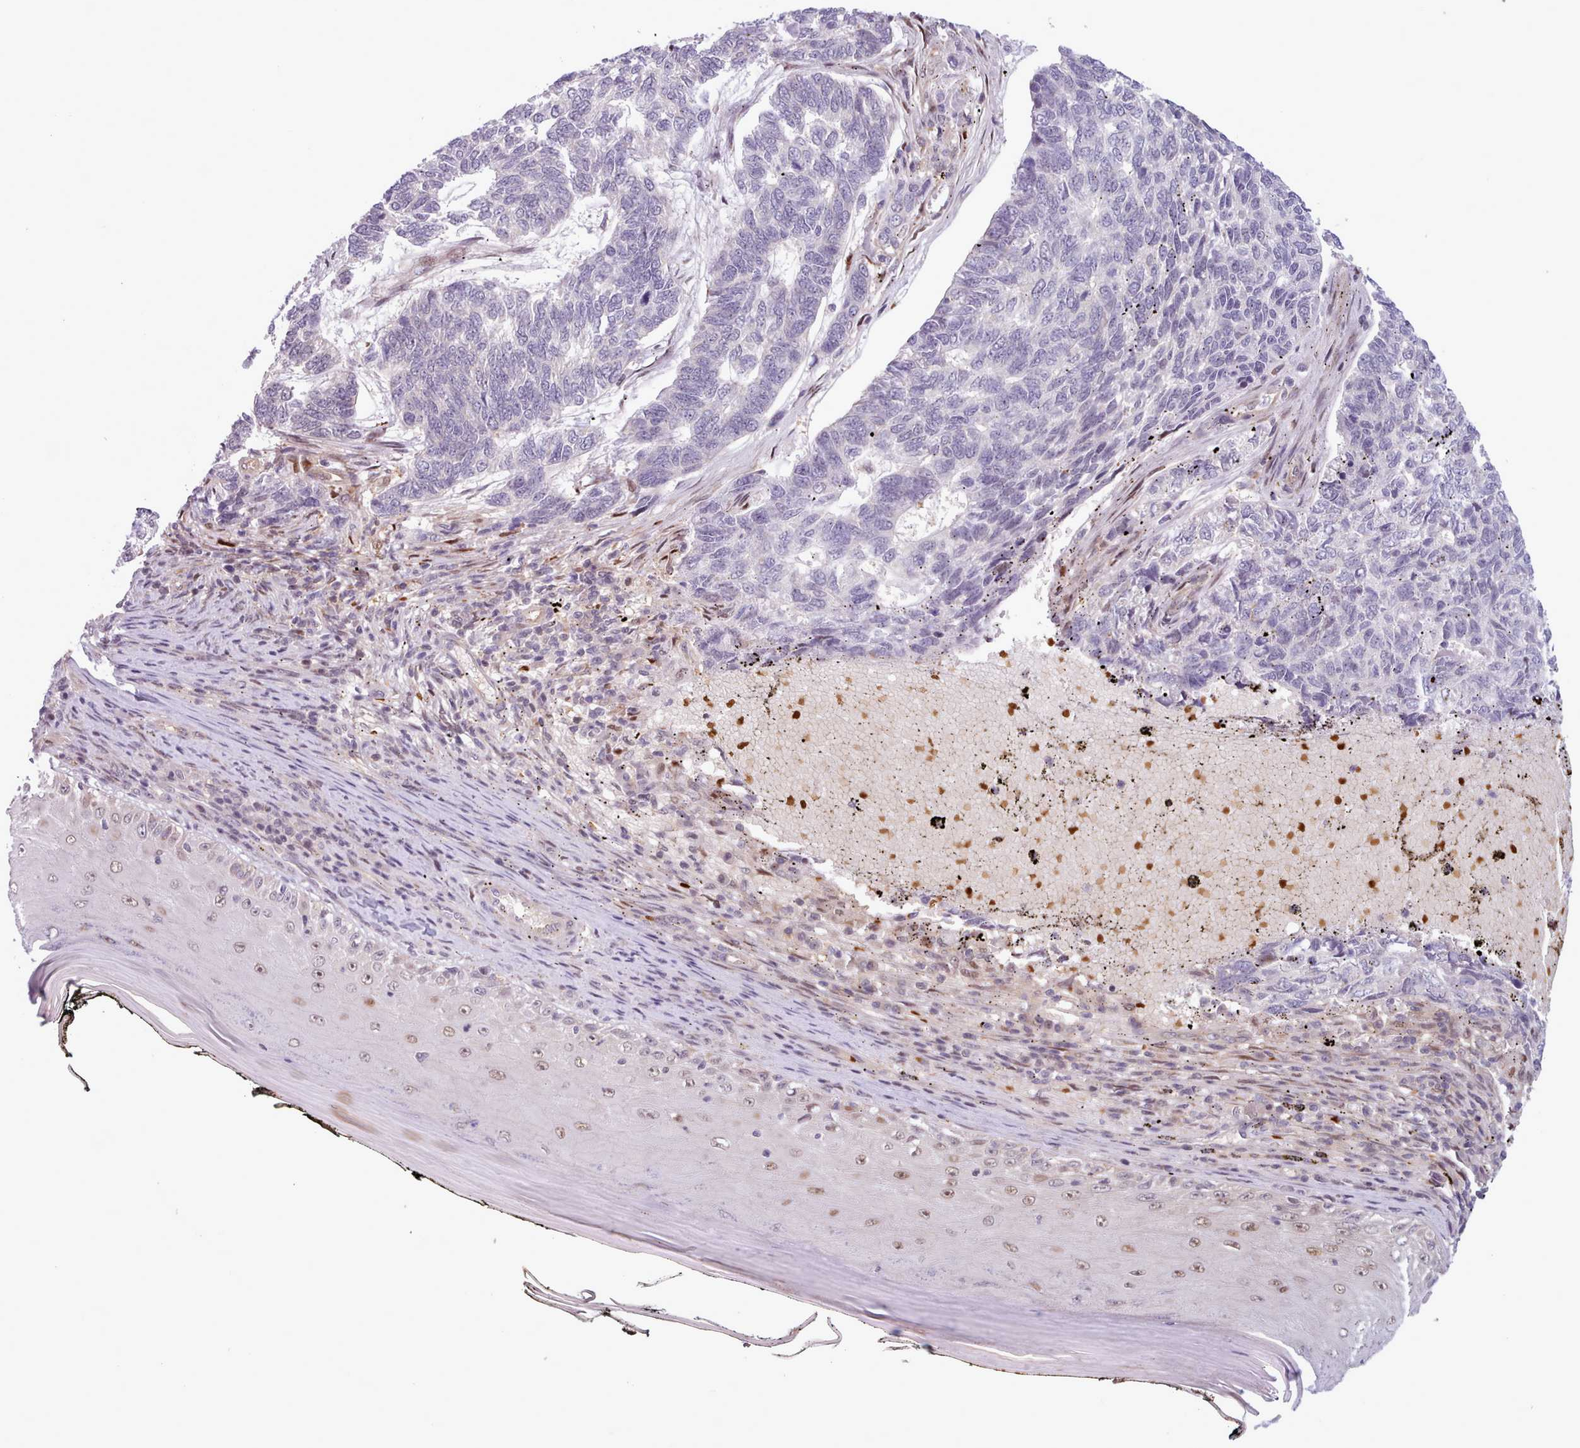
{"staining": {"intensity": "negative", "quantity": "none", "location": "none"}, "tissue": "skin cancer", "cell_type": "Tumor cells", "image_type": "cancer", "snomed": [{"axis": "morphology", "description": "Basal cell carcinoma"}, {"axis": "topography", "description": "Skin"}], "caption": "Basal cell carcinoma (skin) was stained to show a protein in brown. There is no significant staining in tumor cells. (Brightfield microscopy of DAB immunohistochemistry at high magnification).", "gene": "KBTBD7", "patient": {"sex": "female", "age": 65}}